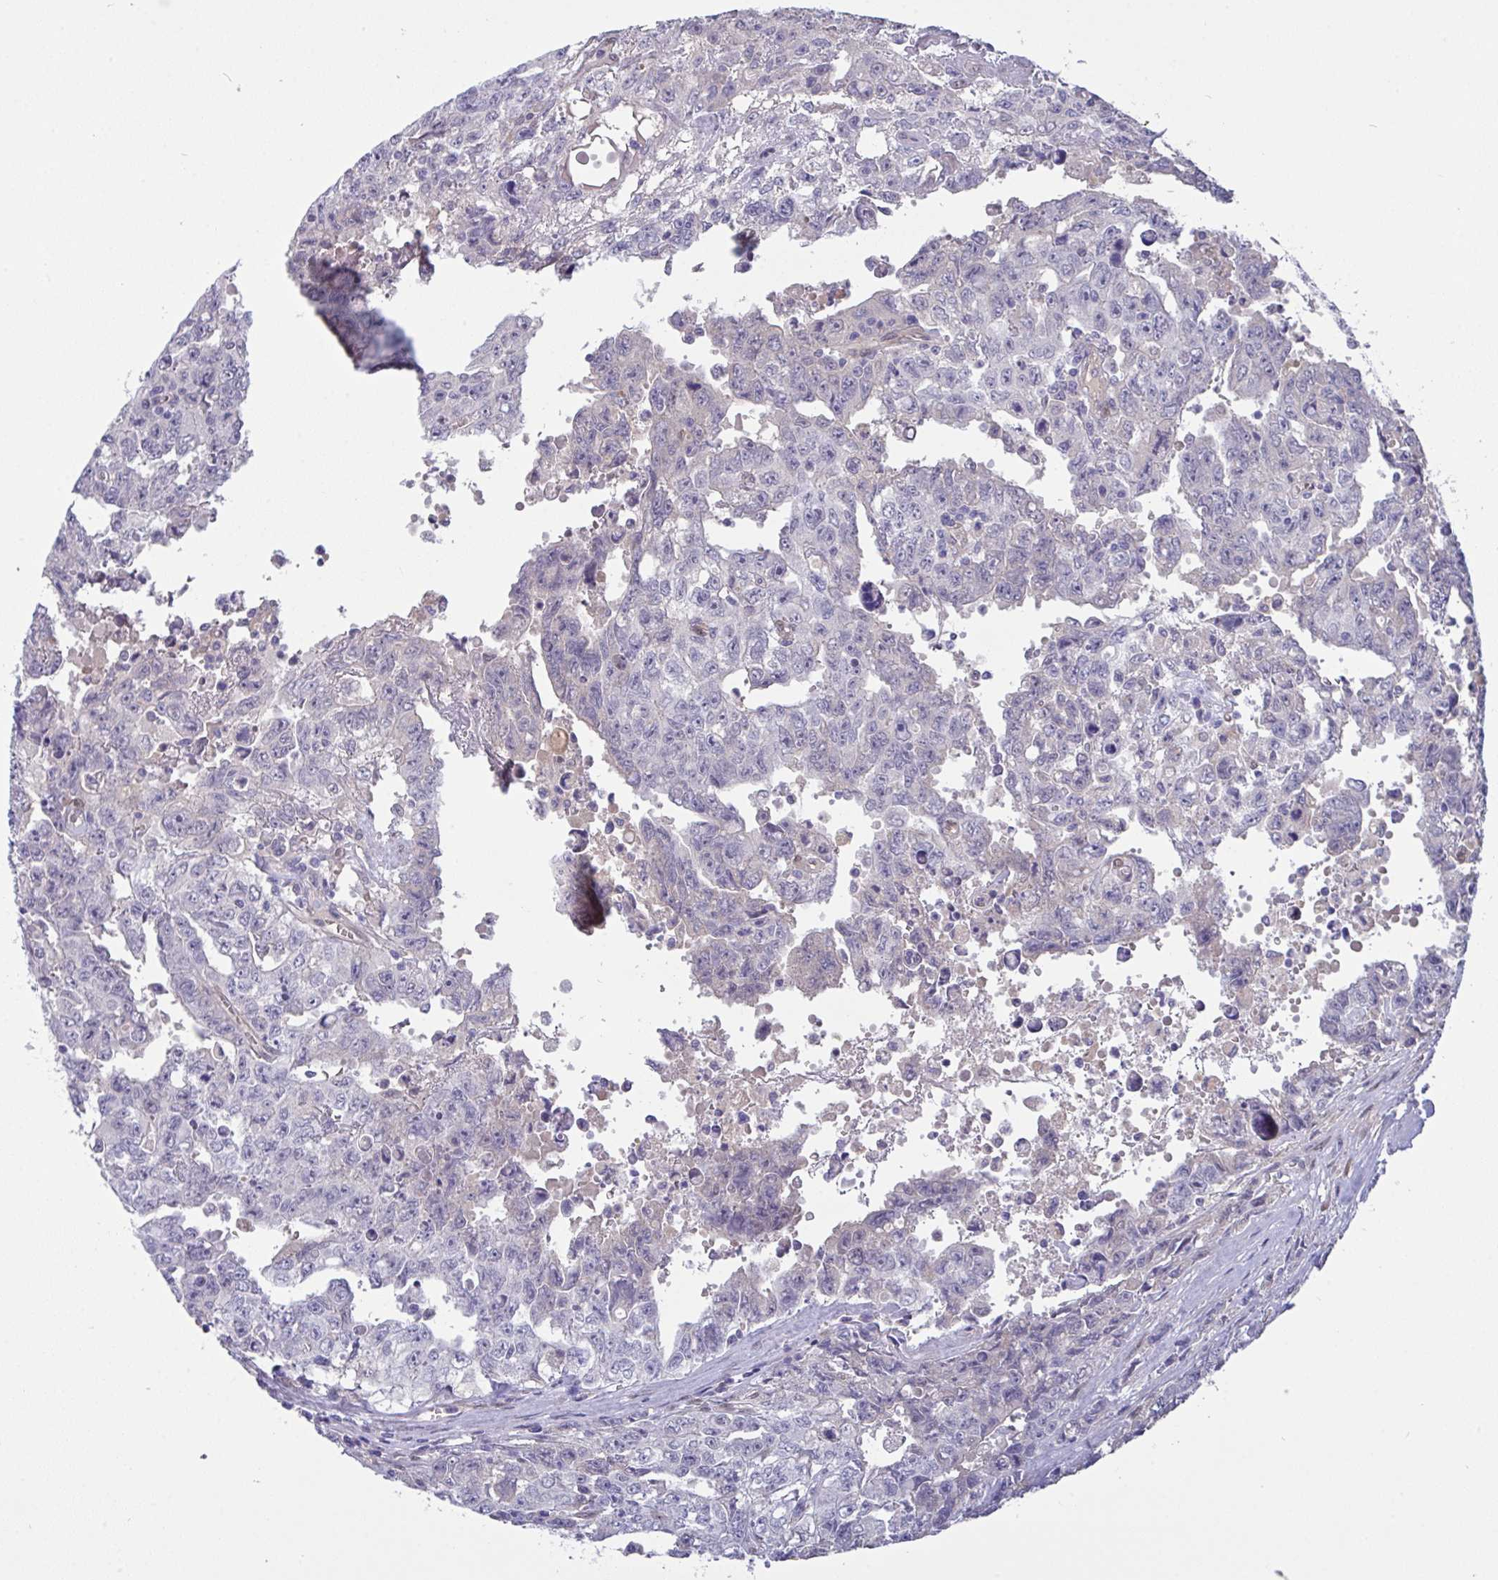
{"staining": {"intensity": "negative", "quantity": "none", "location": "none"}, "tissue": "testis cancer", "cell_type": "Tumor cells", "image_type": "cancer", "snomed": [{"axis": "morphology", "description": "Carcinoma, Embryonal, NOS"}, {"axis": "topography", "description": "Testis"}], "caption": "Immunohistochemistry (IHC) photomicrograph of human embryonal carcinoma (testis) stained for a protein (brown), which exhibits no positivity in tumor cells.", "gene": "L3HYPDH", "patient": {"sex": "male", "age": 24}}